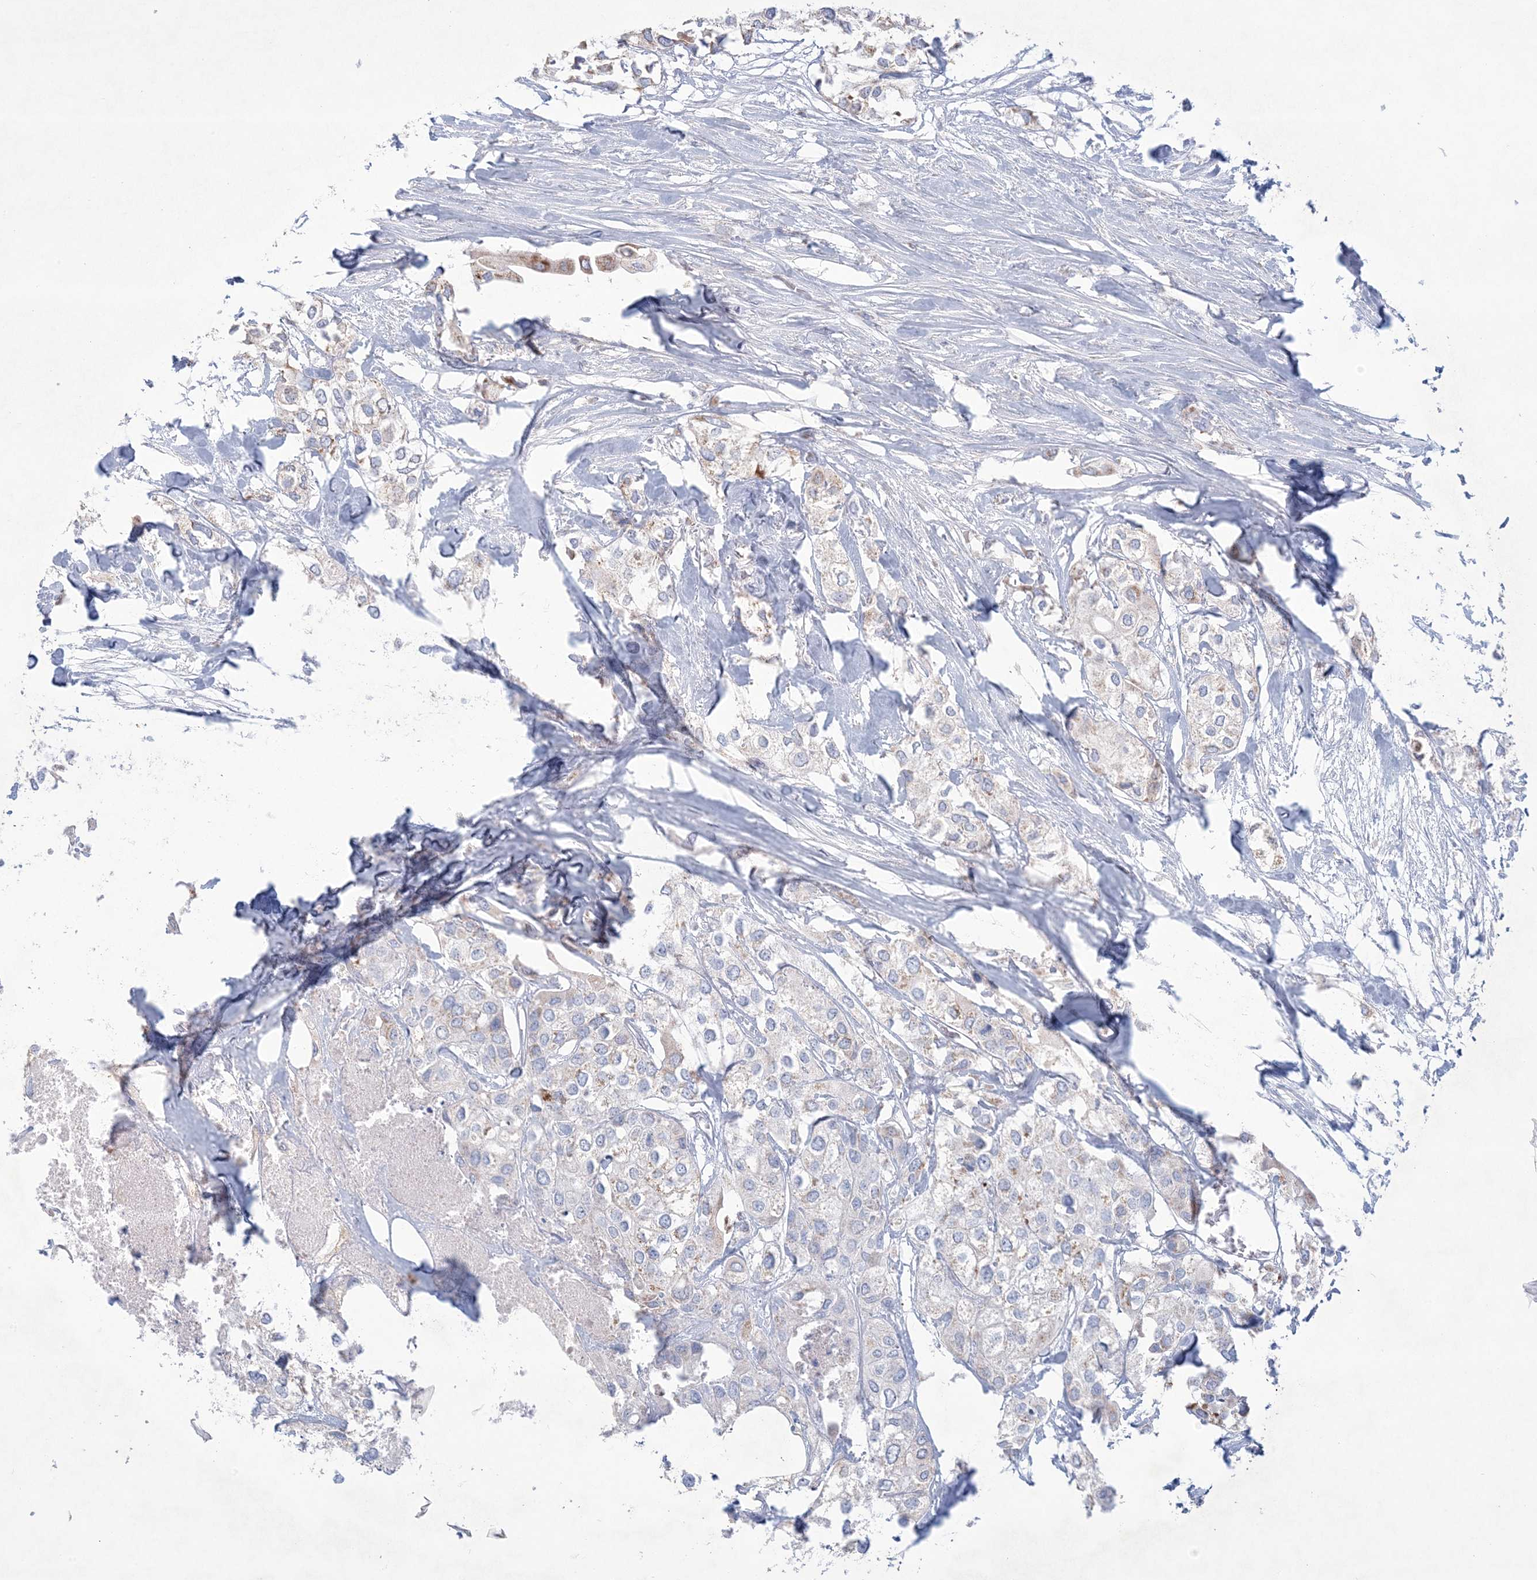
{"staining": {"intensity": "negative", "quantity": "none", "location": "none"}, "tissue": "urothelial cancer", "cell_type": "Tumor cells", "image_type": "cancer", "snomed": [{"axis": "morphology", "description": "Urothelial carcinoma, High grade"}, {"axis": "topography", "description": "Urinary bladder"}], "caption": "DAB (3,3'-diaminobenzidine) immunohistochemical staining of high-grade urothelial carcinoma exhibits no significant expression in tumor cells.", "gene": "KCTD6", "patient": {"sex": "male", "age": 64}}